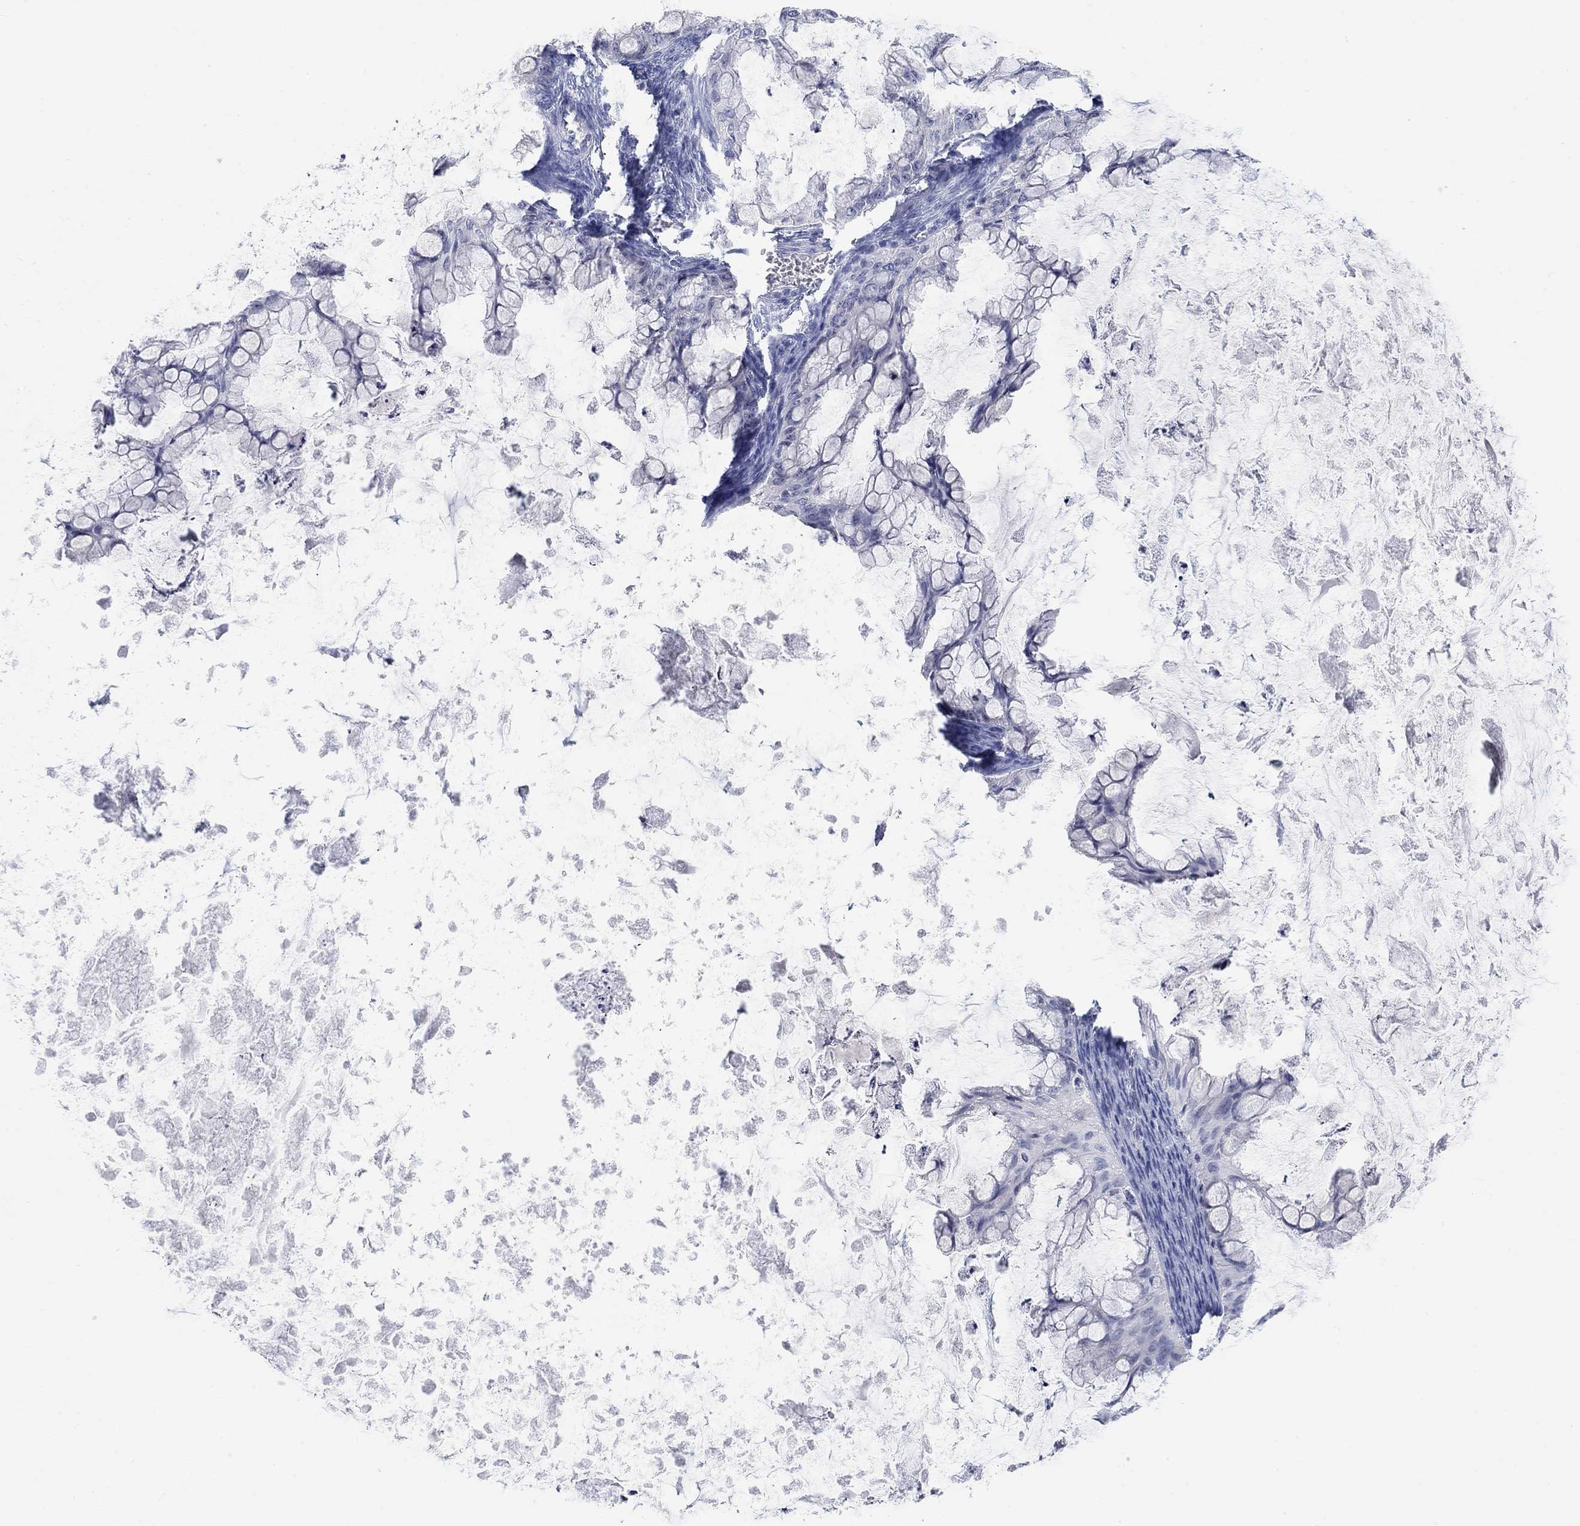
{"staining": {"intensity": "negative", "quantity": "none", "location": "none"}, "tissue": "ovarian cancer", "cell_type": "Tumor cells", "image_type": "cancer", "snomed": [{"axis": "morphology", "description": "Cystadenocarcinoma, mucinous, NOS"}, {"axis": "topography", "description": "Ovary"}], "caption": "Tumor cells show no significant positivity in ovarian cancer.", "gene": "ATP6V1E2", "patient": {"sex": "female", "age": 35}}